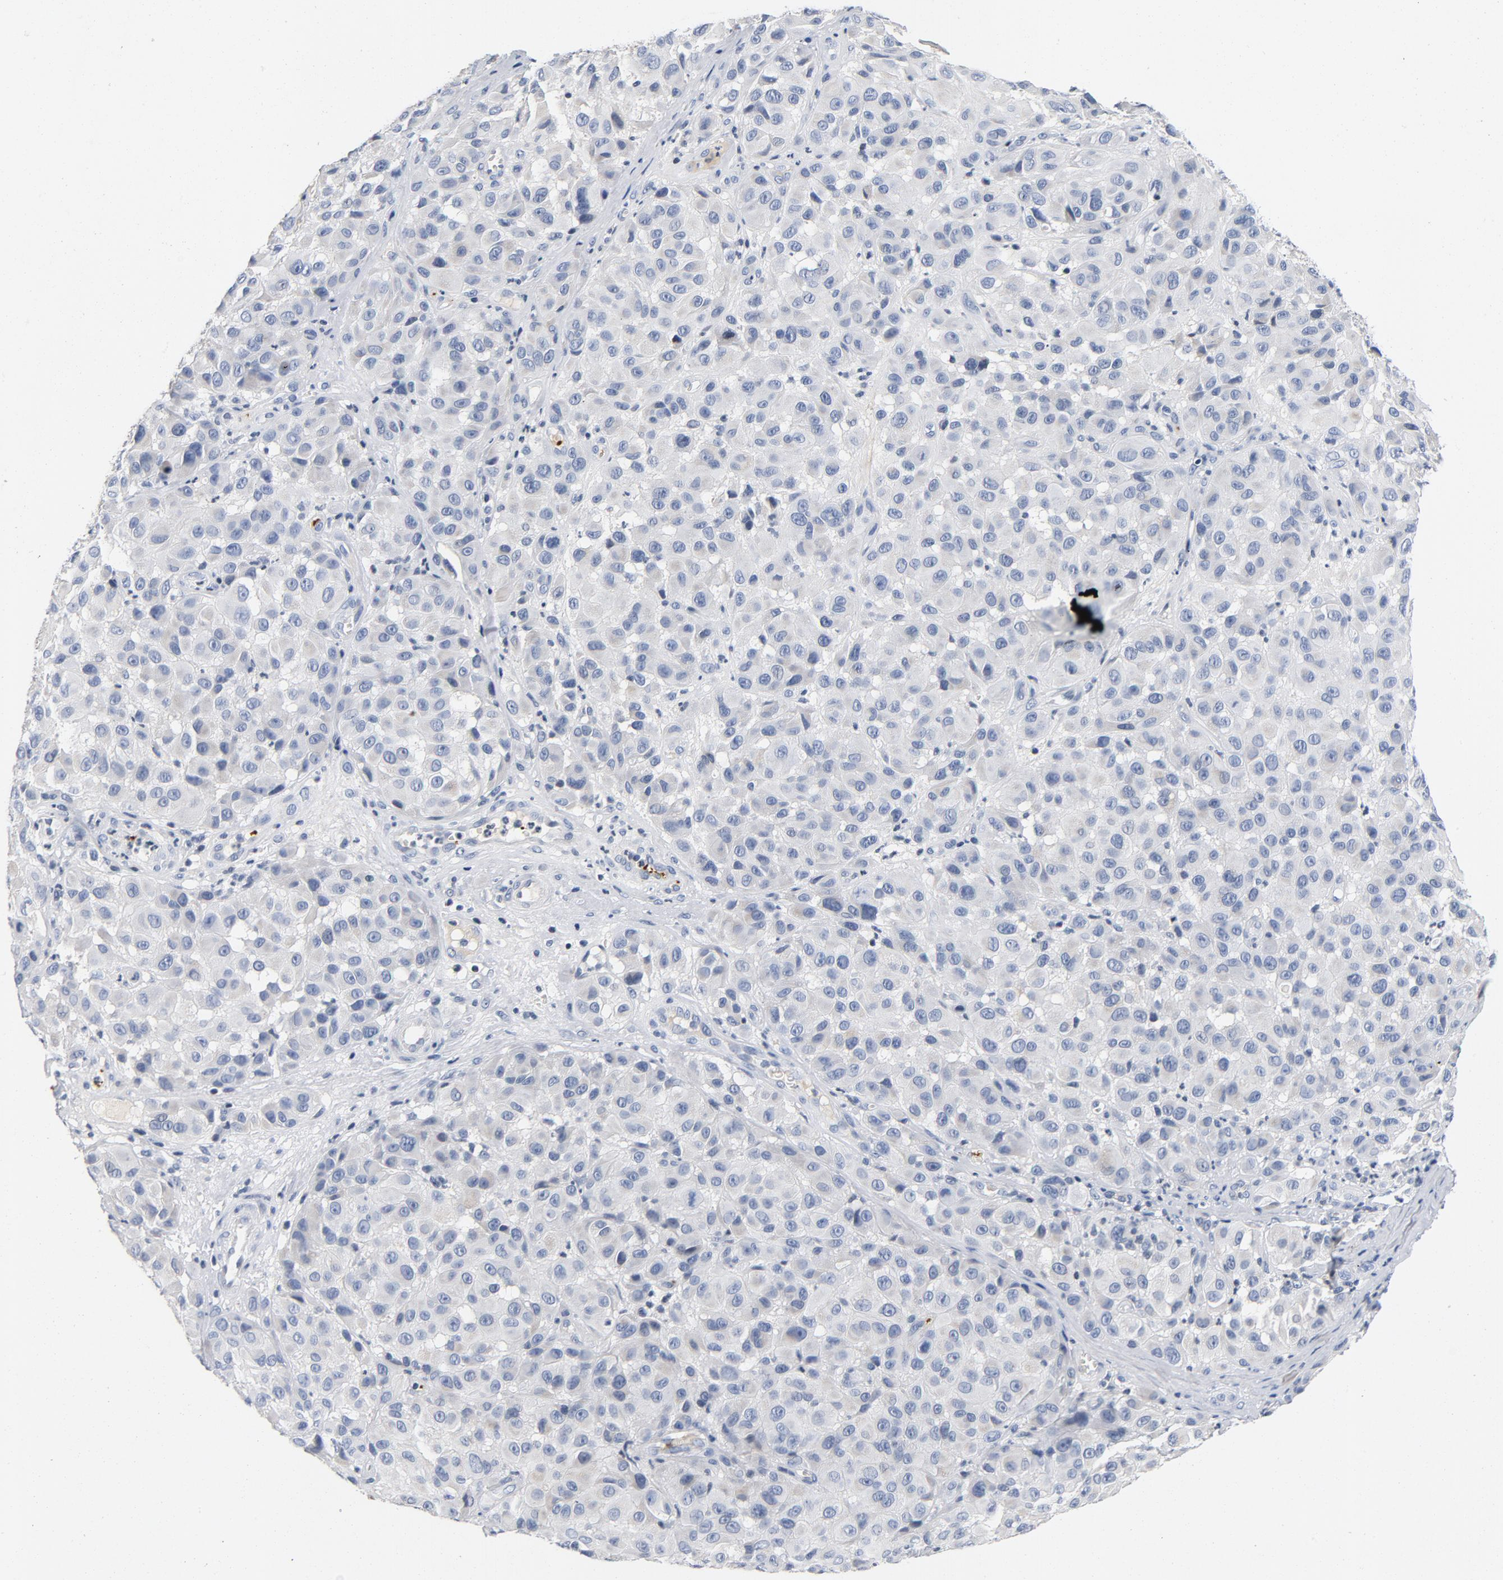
{"staining": {"intensity": "negative", "quantity": "none", "location": "none"}, "tissue": "melanoma", "cell_type": "Tumor cells", "image_type": "cancer", "snomed": [{"axis": "morphology", "description": "Malignant melanoma, NOS"}, {"axis": "topography", "description": "Skin"}], "caption": "Human malignant melanoma stained for a protein using immunohistochemistry (IHC) reveals no positivity in tumor cells.", "gene": "PIM1", "patient": {"sex": "female", "age": 21}}